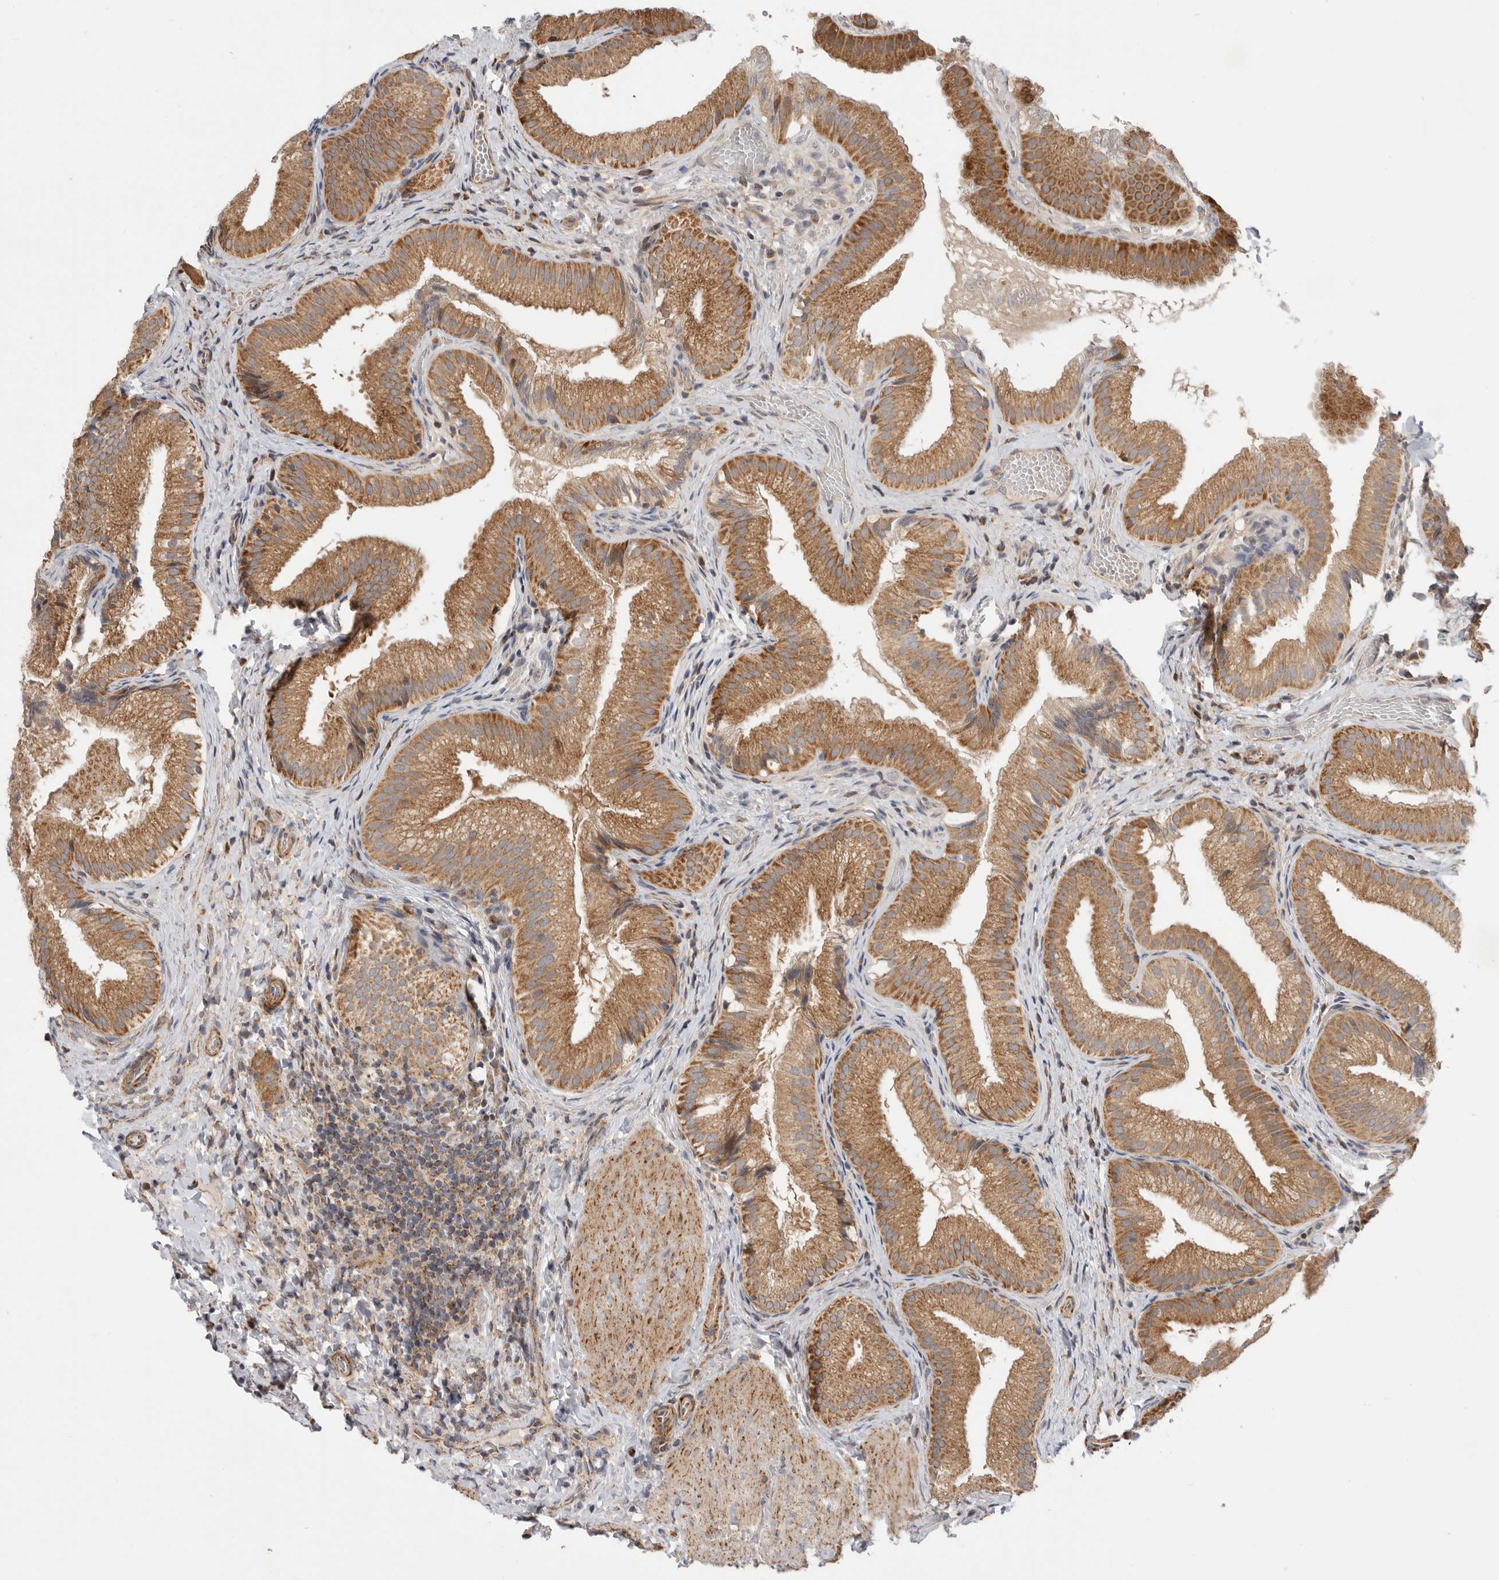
{"staining": {"intensity": "moderate", "quantity": ">75%", "location": "cytoplasmic/membranous"}, "tissue": "gallbladder", "cell_type": "Glandular cells", "image_type": "normal", "snomed": [{"axis": "morphology", "description": "Normal tissue, NOS"}, {"axis": "topography", "description": "Gallbladder"}], "caption": "Moderate cytoplasmic/membranous positivity for a protein is identified in about >75% of glandular cells of unremarkable gallbladder using immunohistochemistry.", "gene": "MTFR1L", "patient": {"sex": "female", "age": 30}}